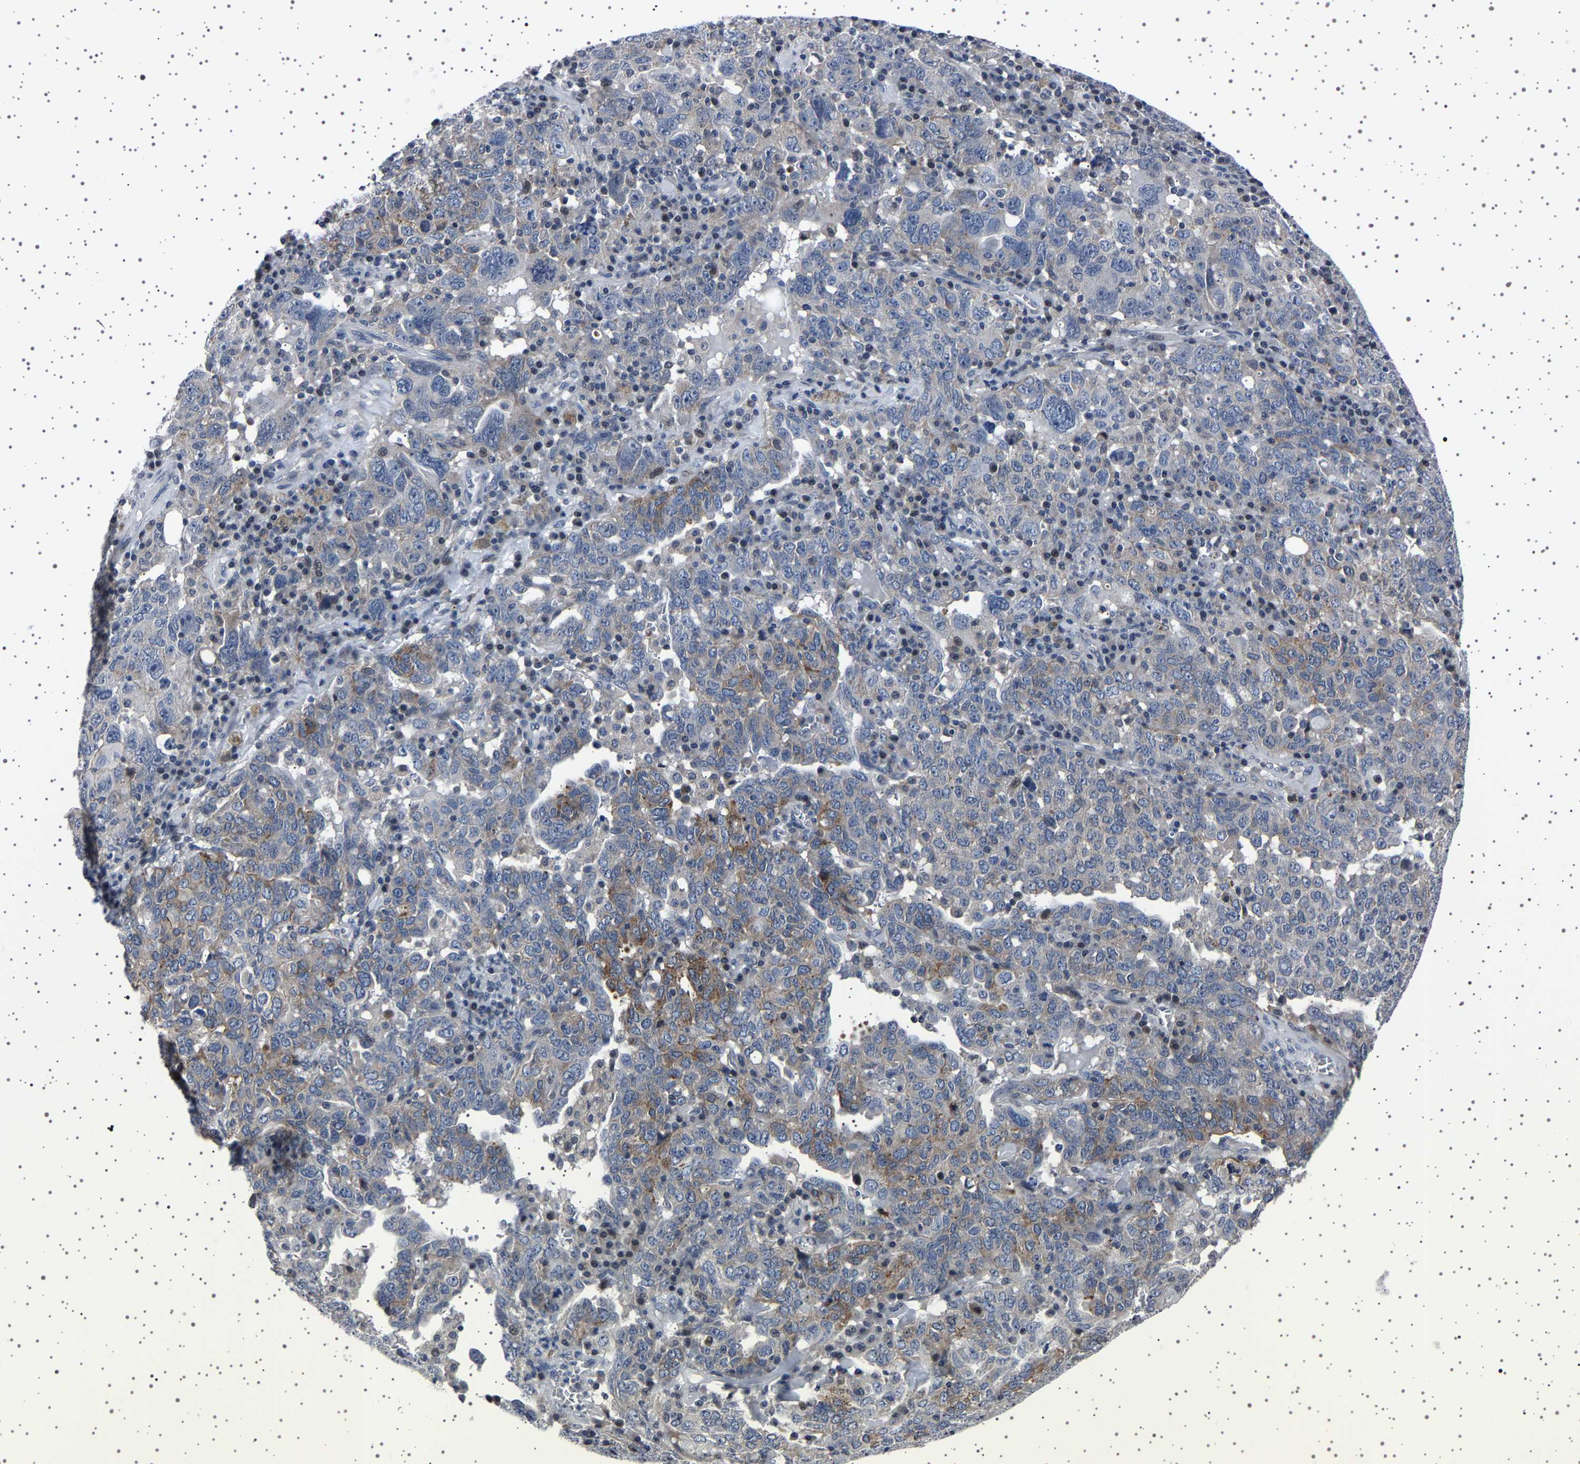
{"staining": {"intensity": "negative", "quantity": "none", "location": "none"}, "tissue": "ovarian cancer", "cell_type": "Tumor cells", "image_type": "cancer", "snomed": [{"axis": "morphology", "description": "Carcinoma, endometroid"}, {"axis": "topography", "description": "Ovary"}], "caption": "This is a image of immunohistochemistry staining of ovarian cancer (endometroid carcinoma), which shows no expression in tumor cells.", "gene": "PAK5", "patient": {"sex": "female", "age": 62}}